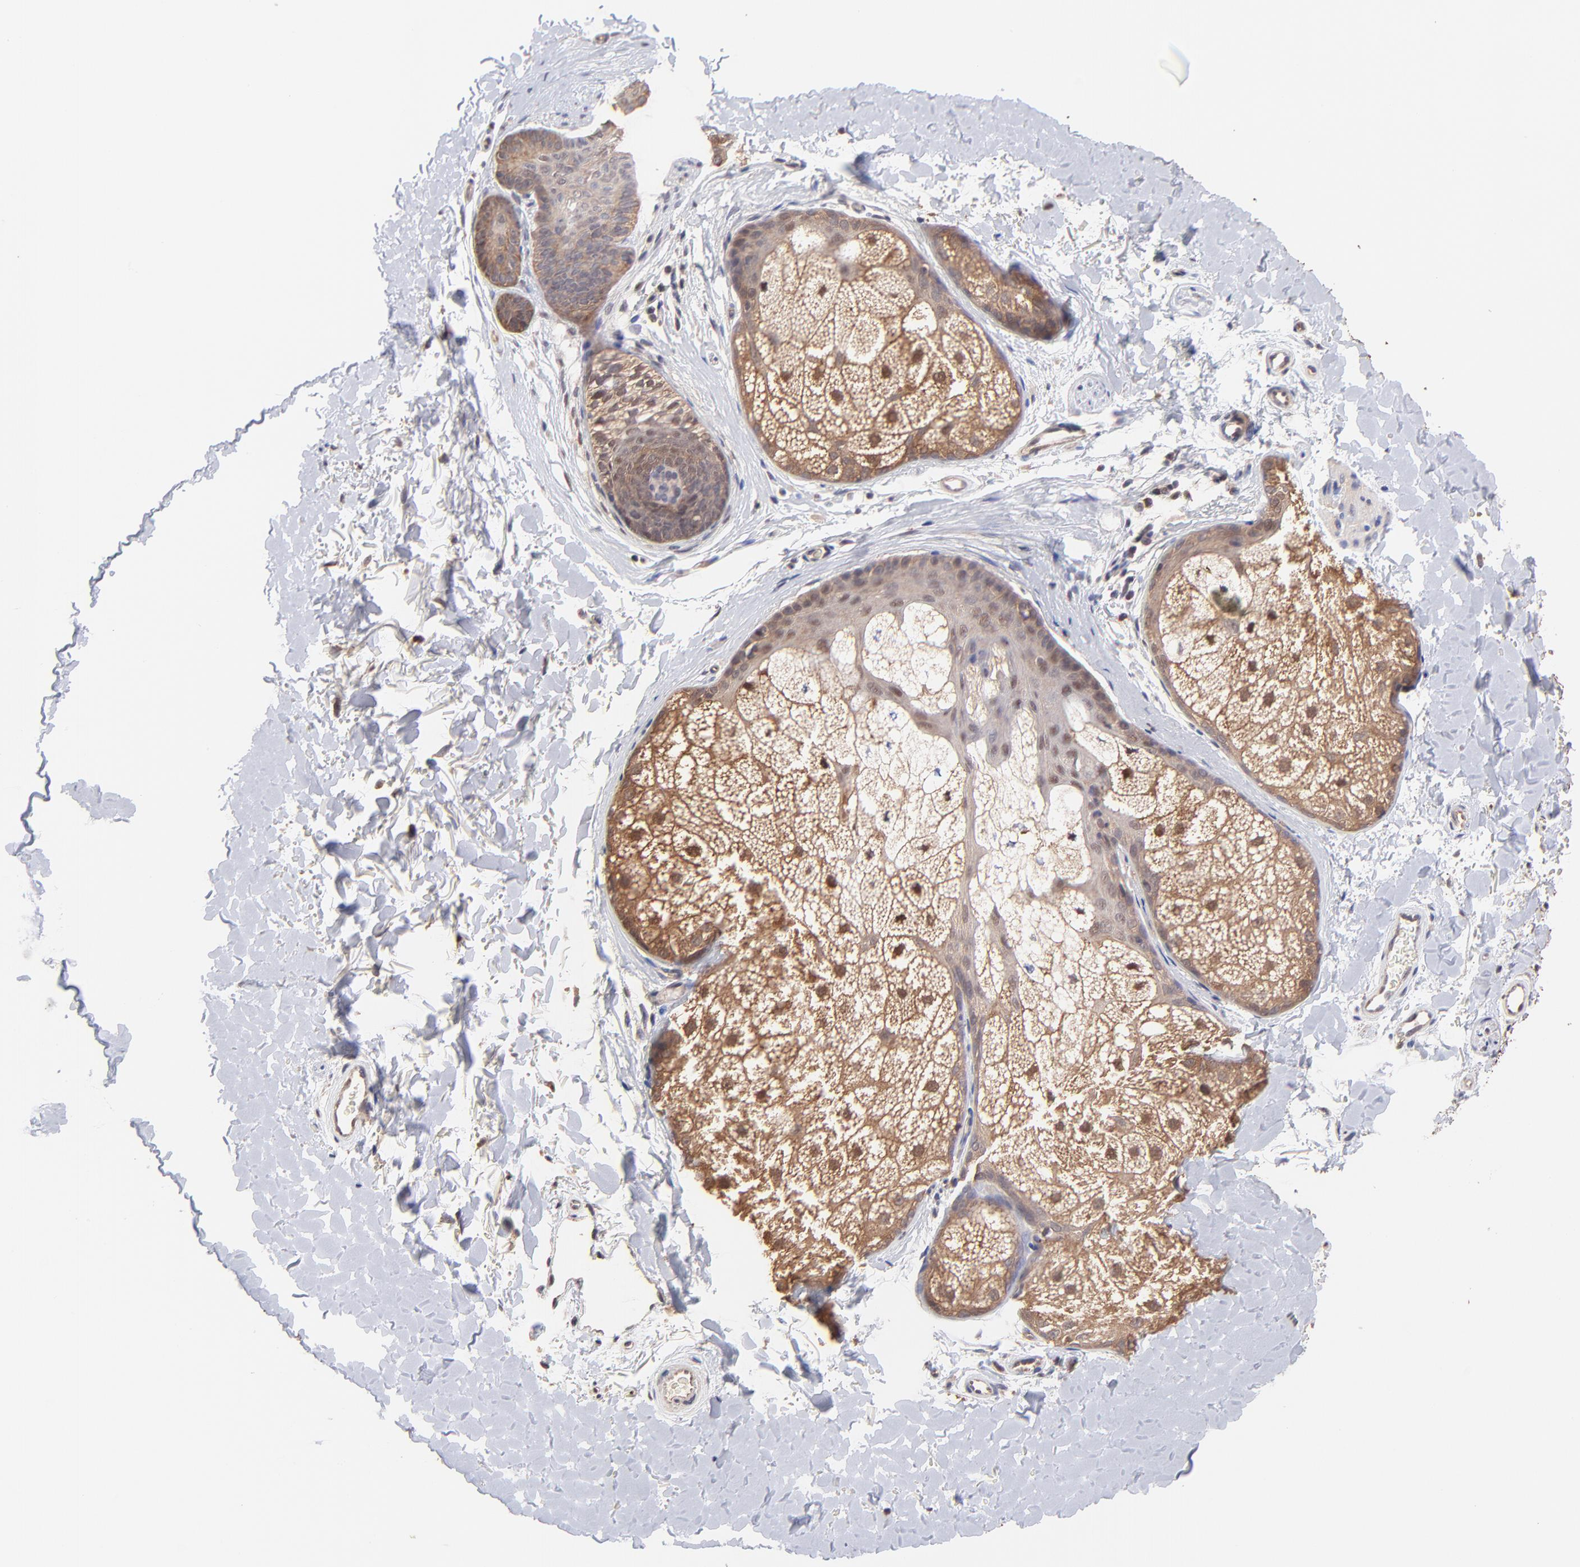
{"staining": {"intensity": "weak", "quantity": ">75%", "location": "cytoplasmic/membranous"}, "tissue": "skin", "cell_type": "Fibroblasts", "image_type": "normal", "snomed": [{"axis": "morphology", "description": "Normal tissue, NOS"}, {"axis": "topography", "description": "Skin"}], "caption": "High-power microscopy captured an immunohistochemistry (IHC) image of normal skin, revealing weak cytoplasmic/membranous positivity in about >75% of fibroblasts. Nuclei are stained in blue.", "gene": "PSMA6", "patient": {"sex": "male", "age": 63}}